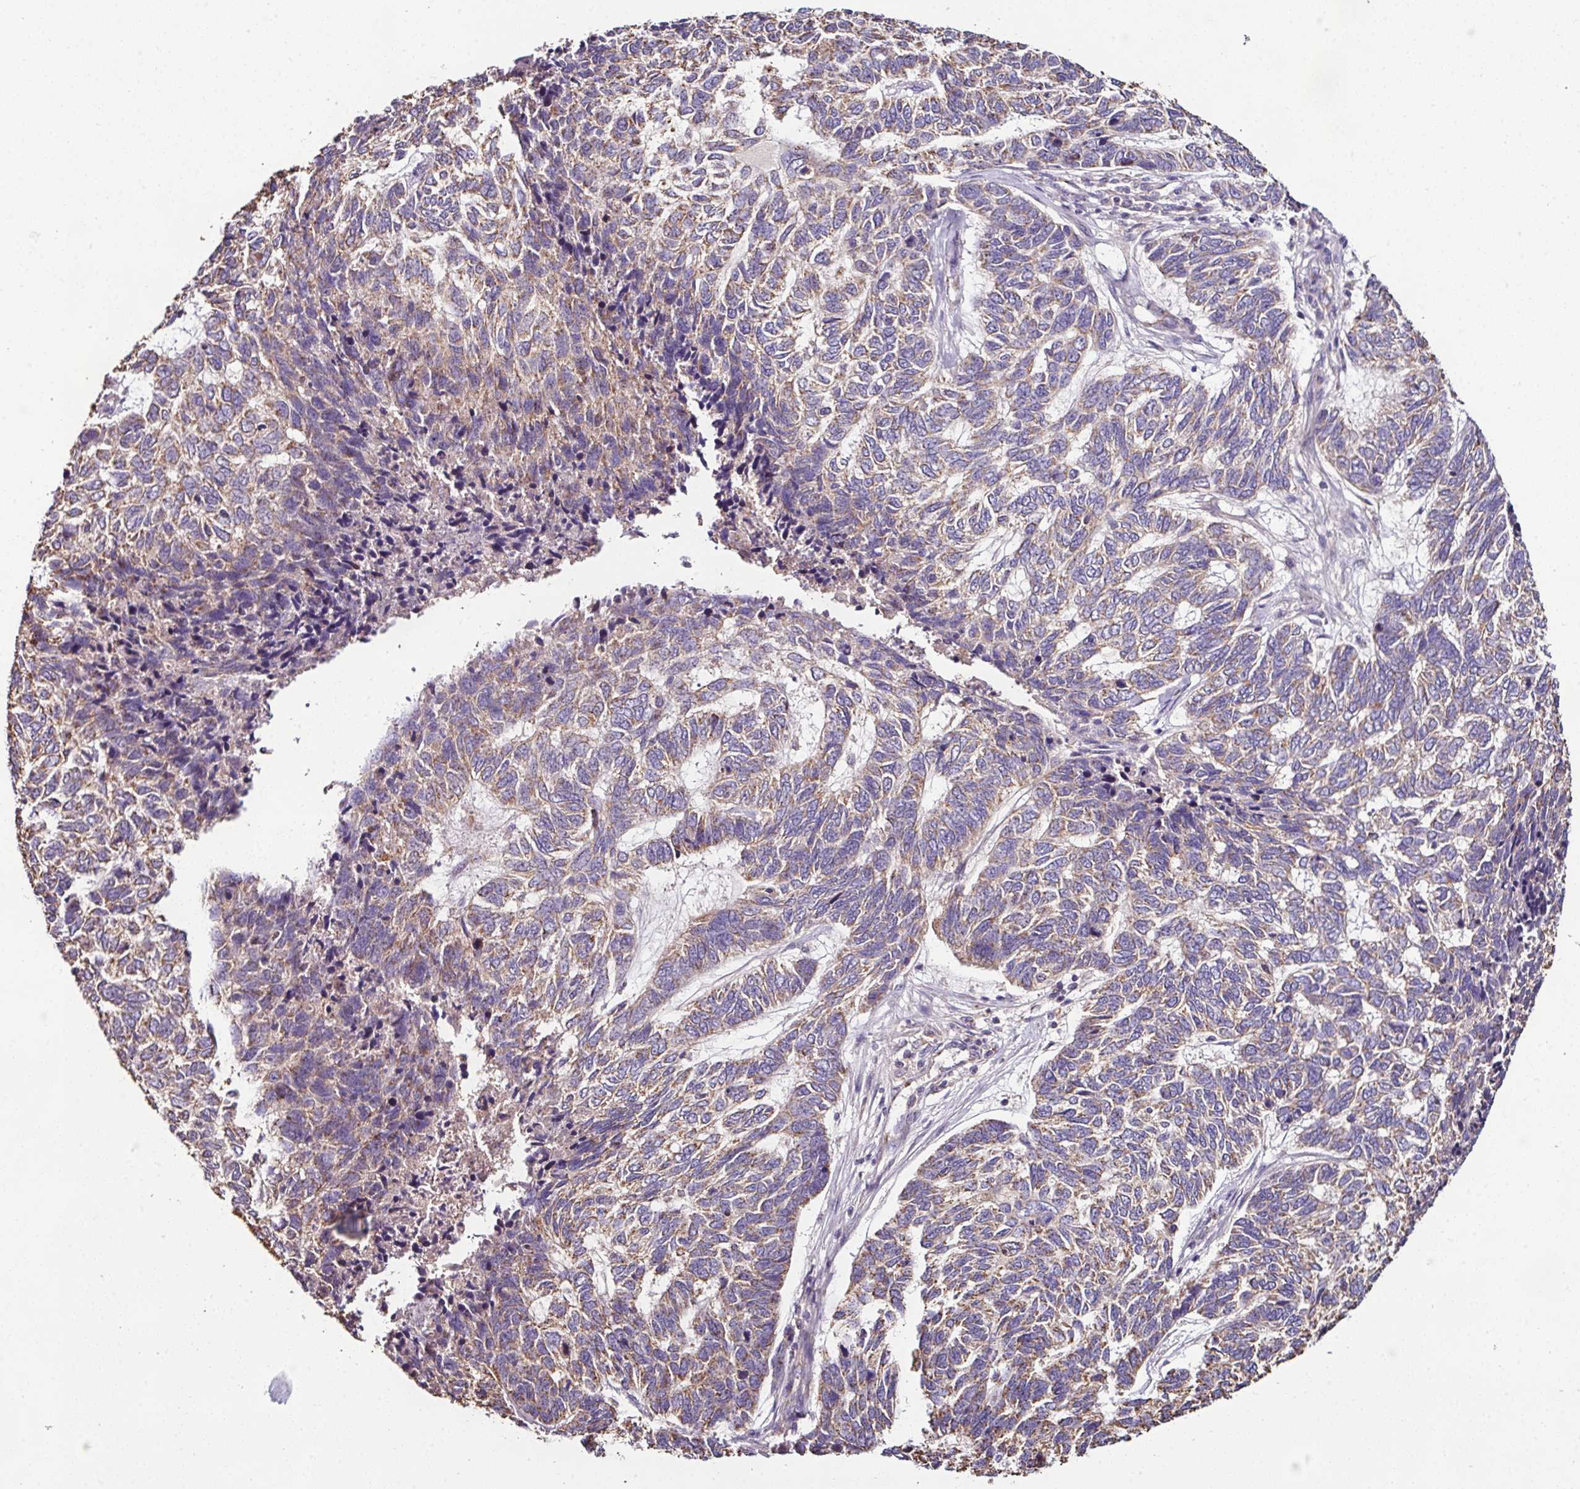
{"staining": {"intensity": "weak", "quantity": "25%-75%", "location": "cytoplasmic/membranous"}, "tissue": "skin cancer", "cell_type": "Tumor cells", "image_type": "cancer", "snomed": [{"axis": "morphology", "description": "Basal cell carcinoma"}, {"axis": "topography", "description": "Skin"}], "caption": "This photomicrograph exhibits IHC staining of skin cancer (basal cell carcinoma), with low weak cytoplasmic/membranous positivity in about 25%-75% of tumor cells.", "gene": "CPD", "patient": {"sex": "female", "age": 65}}